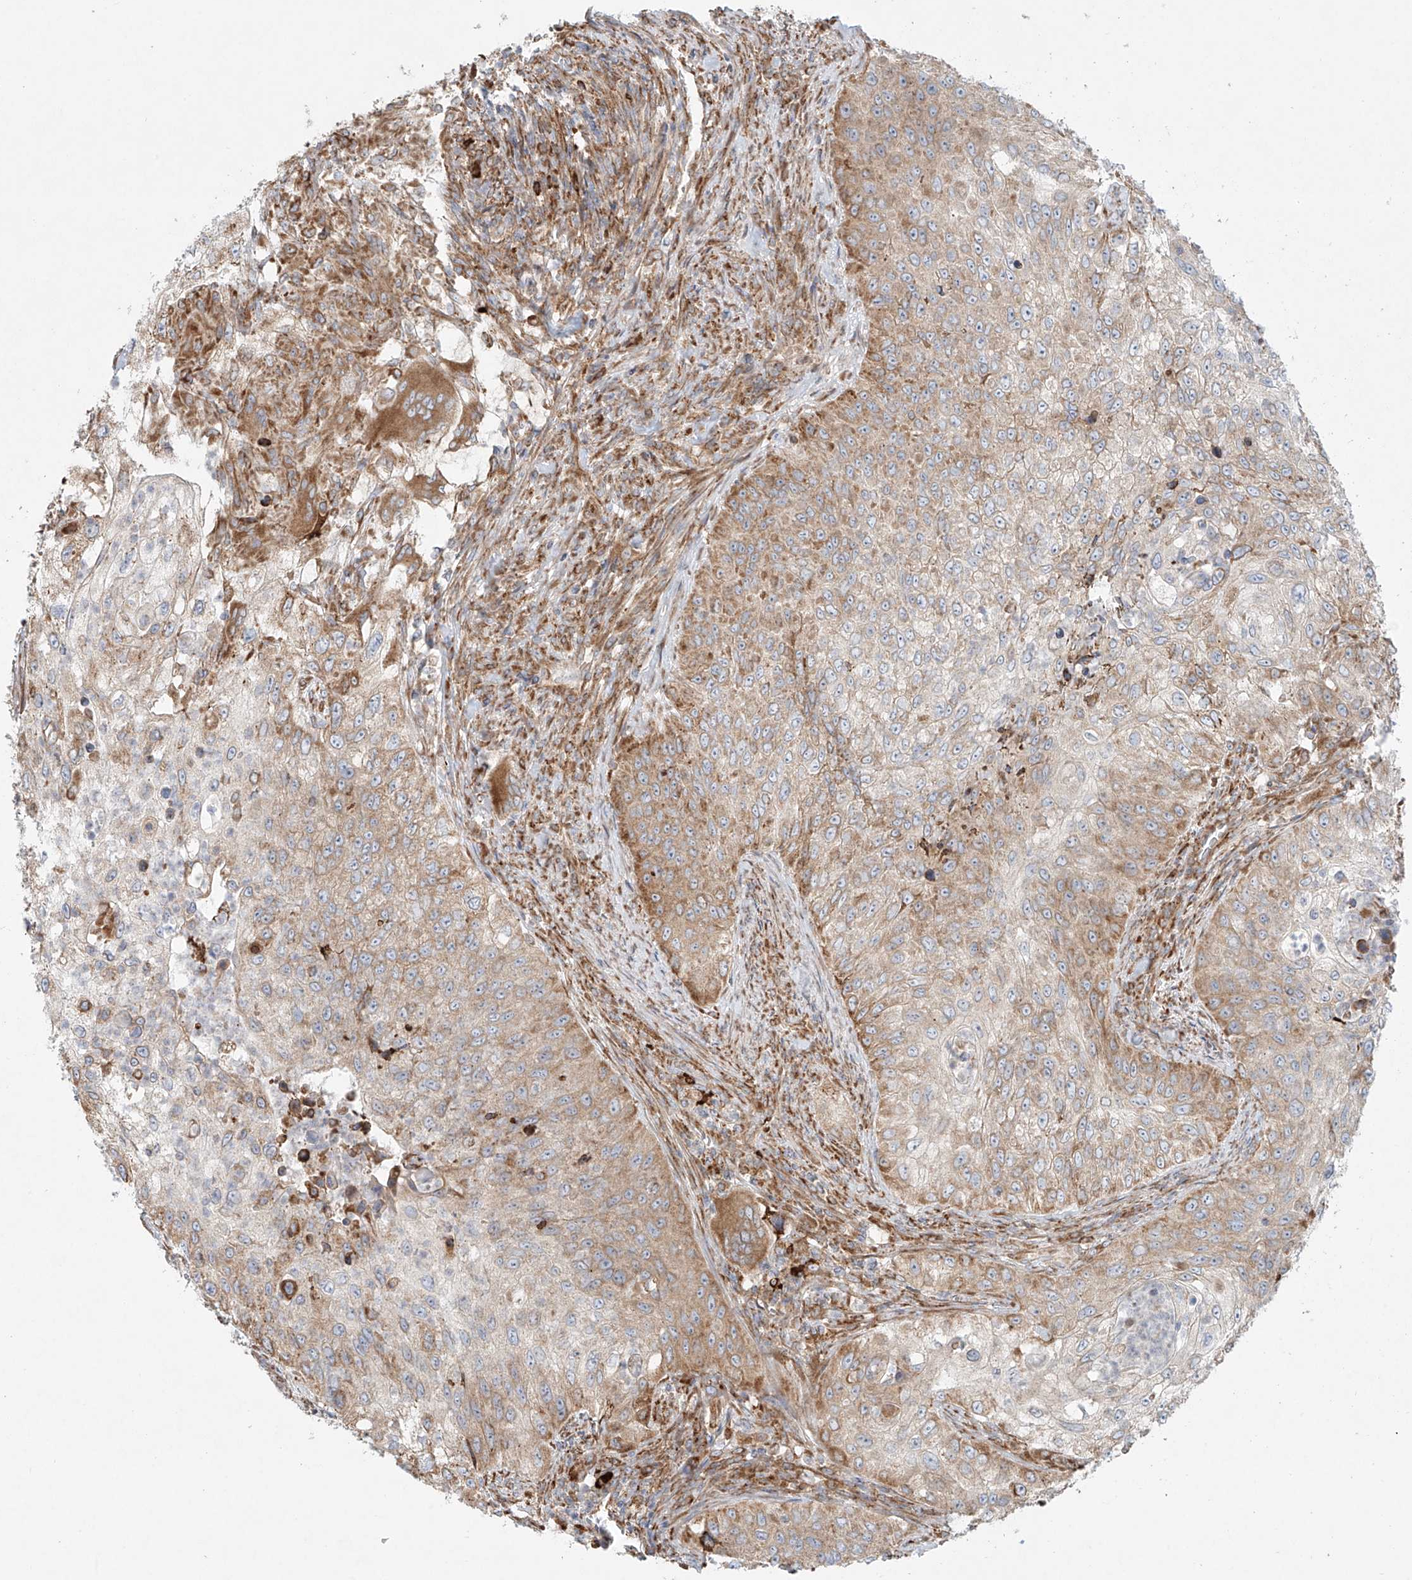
{"staining": {"intensity": "moderate", "quantity": "25%-75%", "location": "cytoplasmic/membranous"}, "tissue": "urothelial cancer", "cell_type": "Tumor cells", "image_type": "cancer", "snomed": [{"axis": "morphology", "description": "Urothelial carcinoma, High grade"}, {"axis": "topography", "description": "Urinary bladder"}], "caption": "A micrograph of urothelial carcinoma (high-grade) stained for a protein demonstrates moderate cytoplasmic/membranous brown staining in tumor cells.", "gene": "EIPR1", "patient": {"sex": "female", "age": 60}}